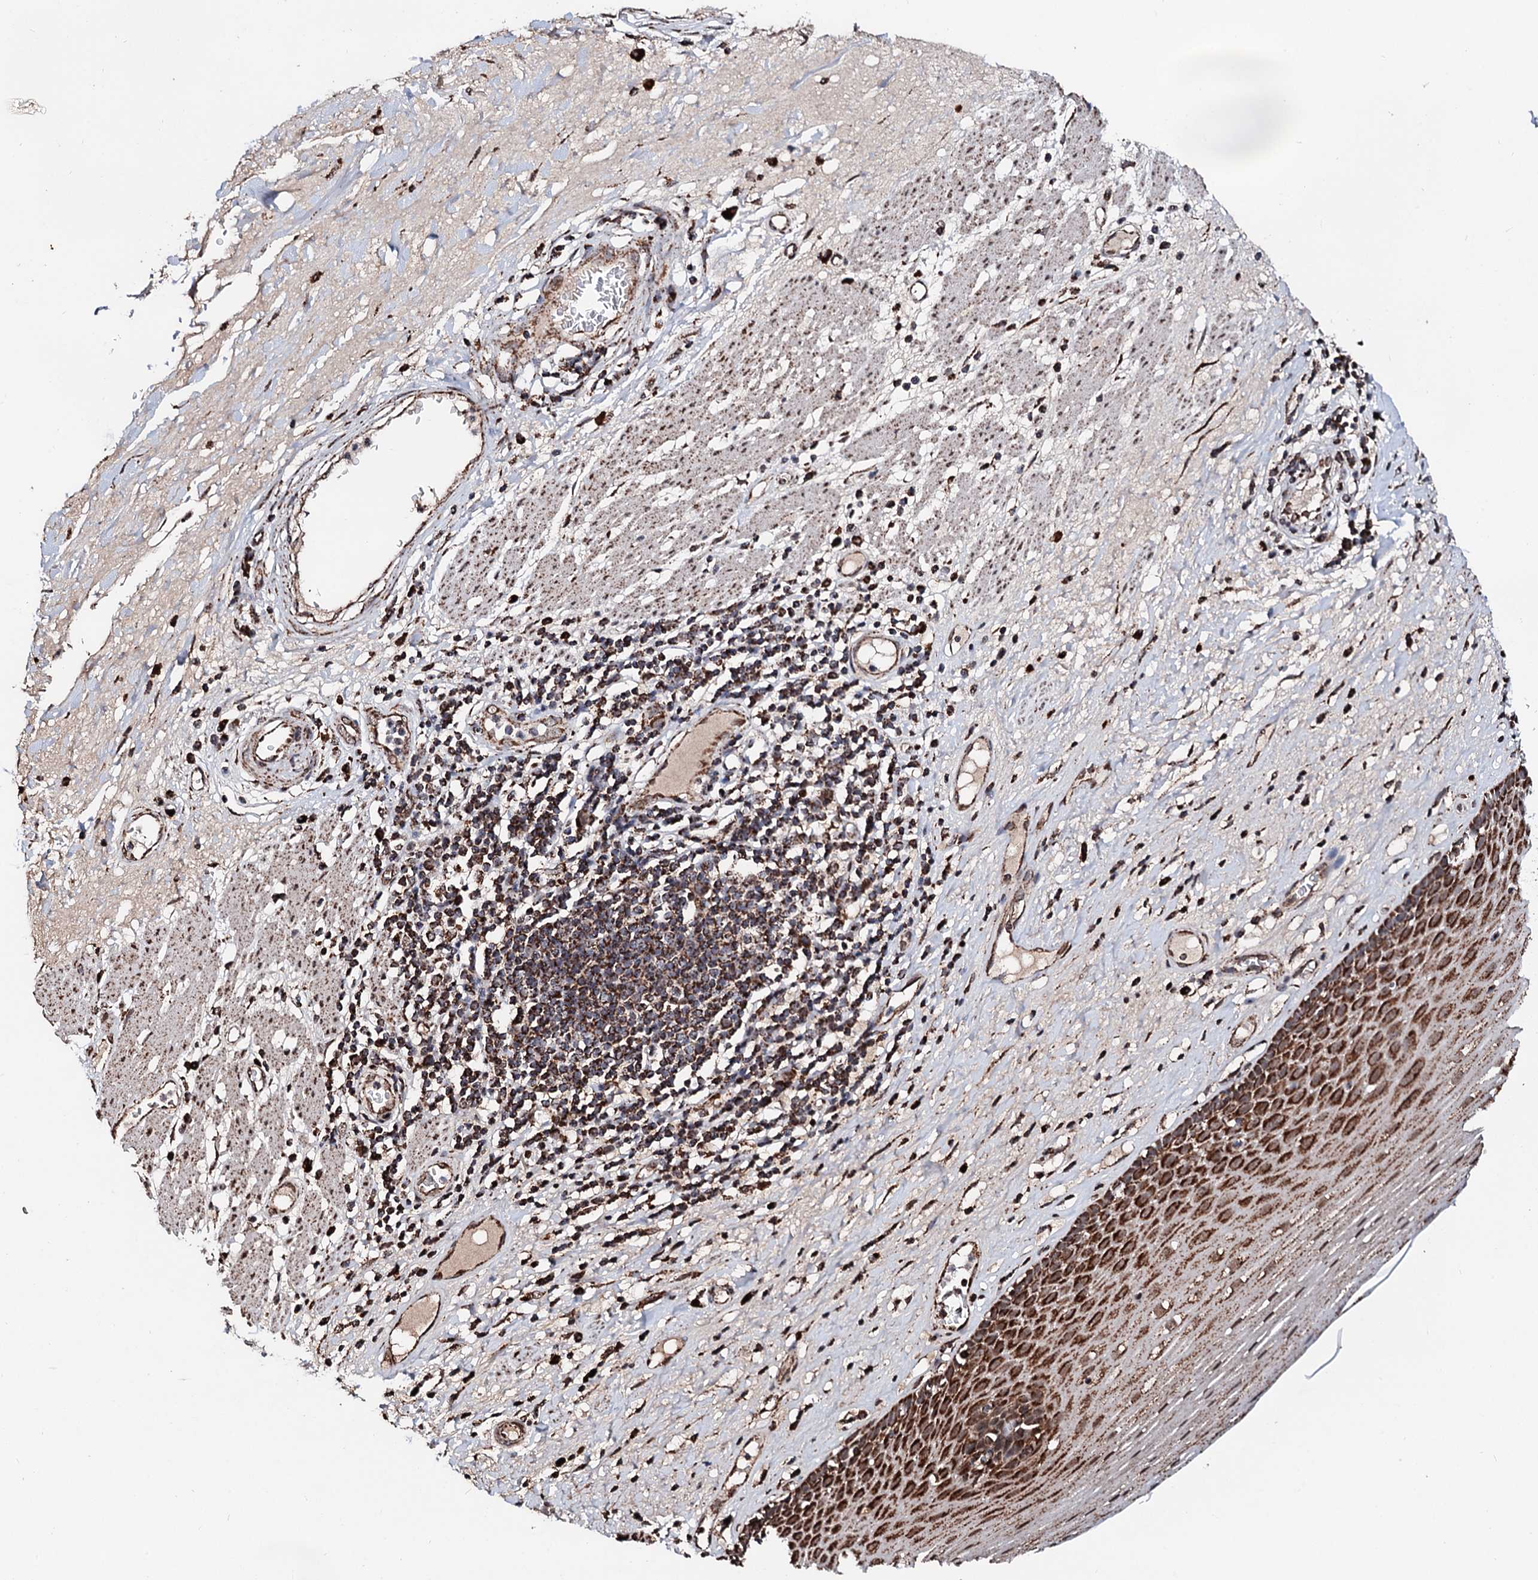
{"staining": {"intensity": "strong", "quantity": ">75%", "location": "cytoplasmic/membranous"}, "tissue": "esophagus", "cell_type": "Squamous epithelial cells", "image_type": "normal", "snomed": [{"axis": "morphology", "description": "Normal tissue, NOS"}, {"axis": "topography", "description": "Esophagus"}], "caption": "Immunohistochemical staining of unremarkable human esophagus demonstrates high levels of strong cytoplasmic/membranous staining in about >75% of squamous epithelial cells.", "gene": "SECISBP2L", "patient": {"sex": "male", "age": 62}}